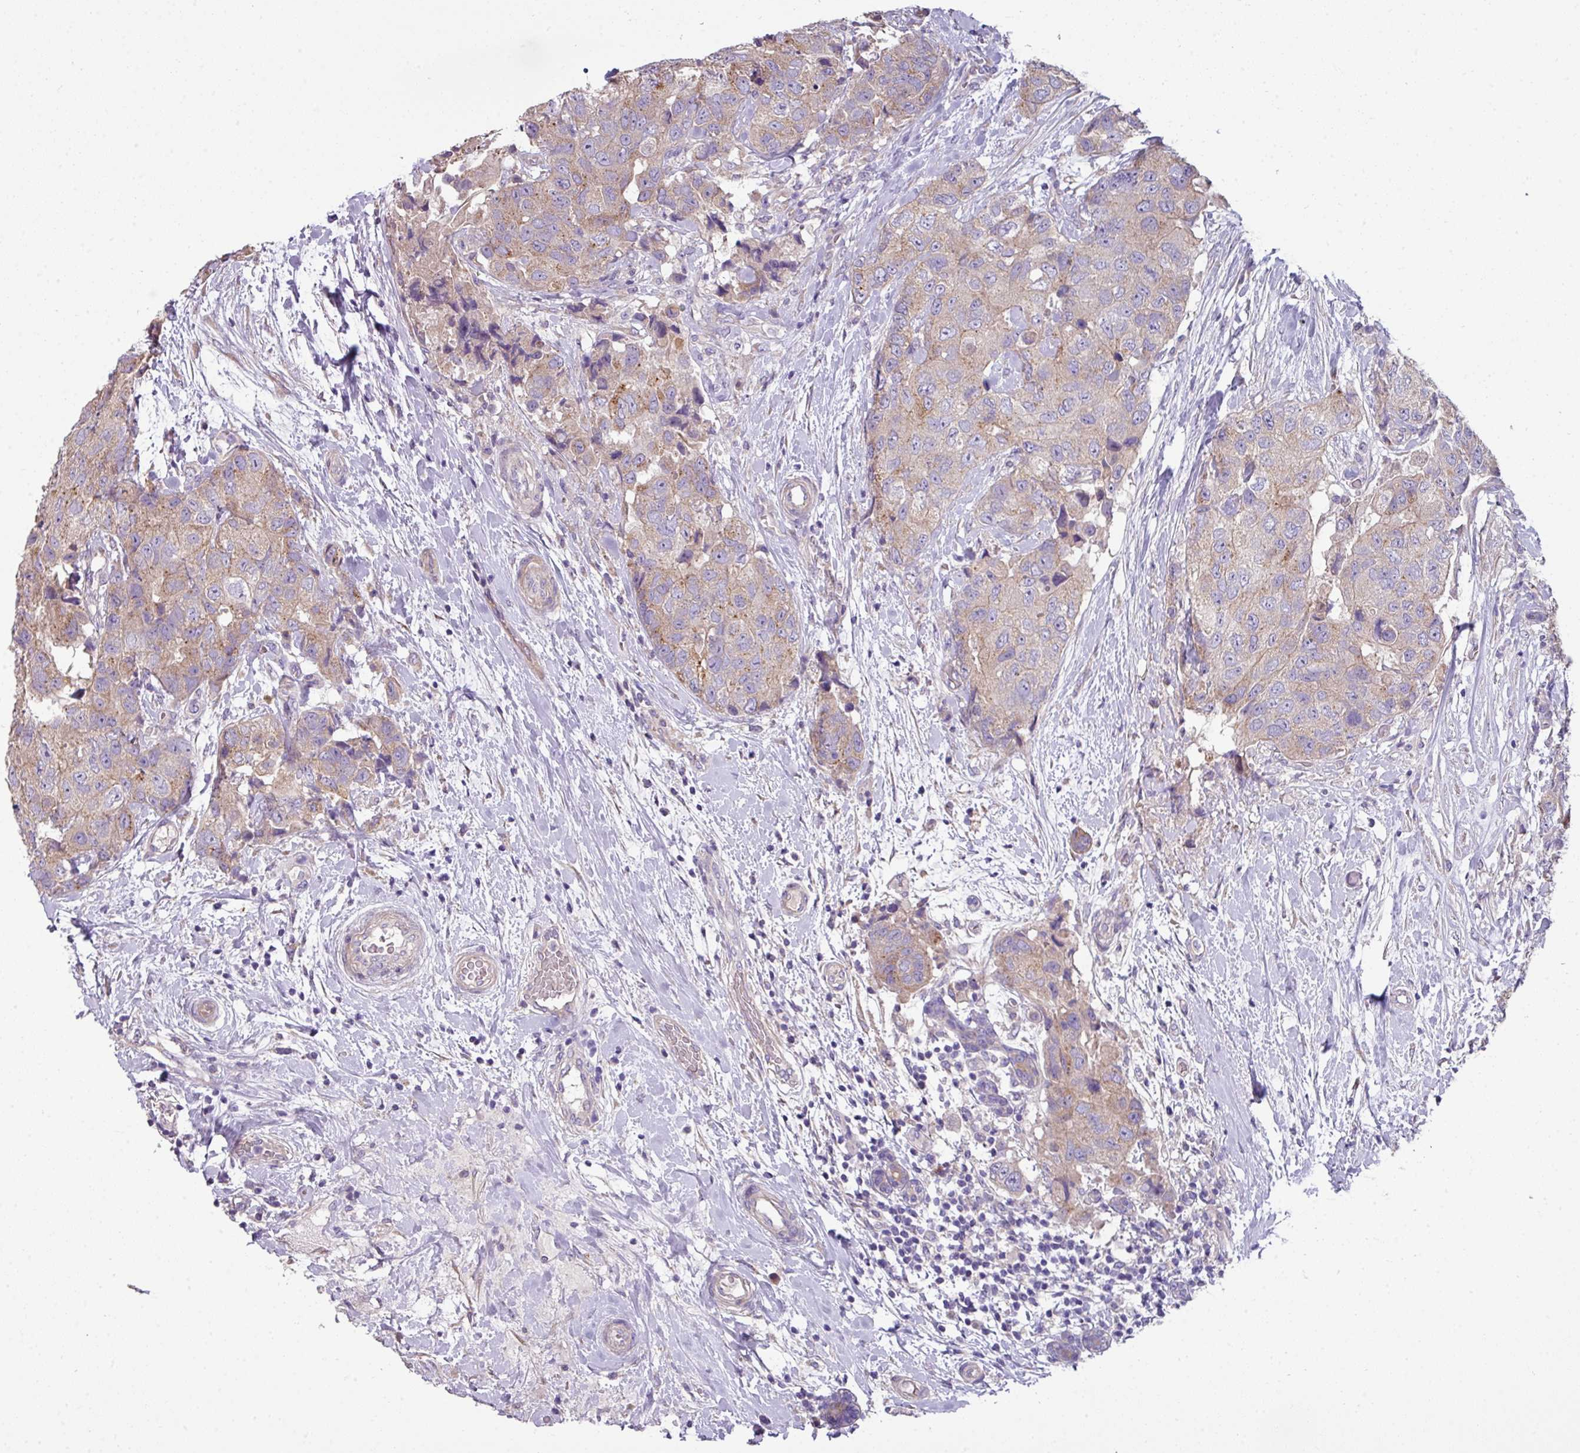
{"staining": {"intensity": "weak", "quantity": ">75%", "location": "cytoplasmic/membranous"}, "tissue": "breast cancer", "cell_type": "Tumor cells", "image_type": "cancer", "snomed": [{"axis": "morphology", "description": "Duct carcinoma"}, {"axis": "topography", "description": "Breast"}], "caption": "Protein analysis of infiltrating ductal carcinoma (breast) tissue shows weak cytoplasmic/membranous staining in approximately >75% of tumor cells.", "gene": "LRRC9", "patient": {"sex": "female", "age": 62}}